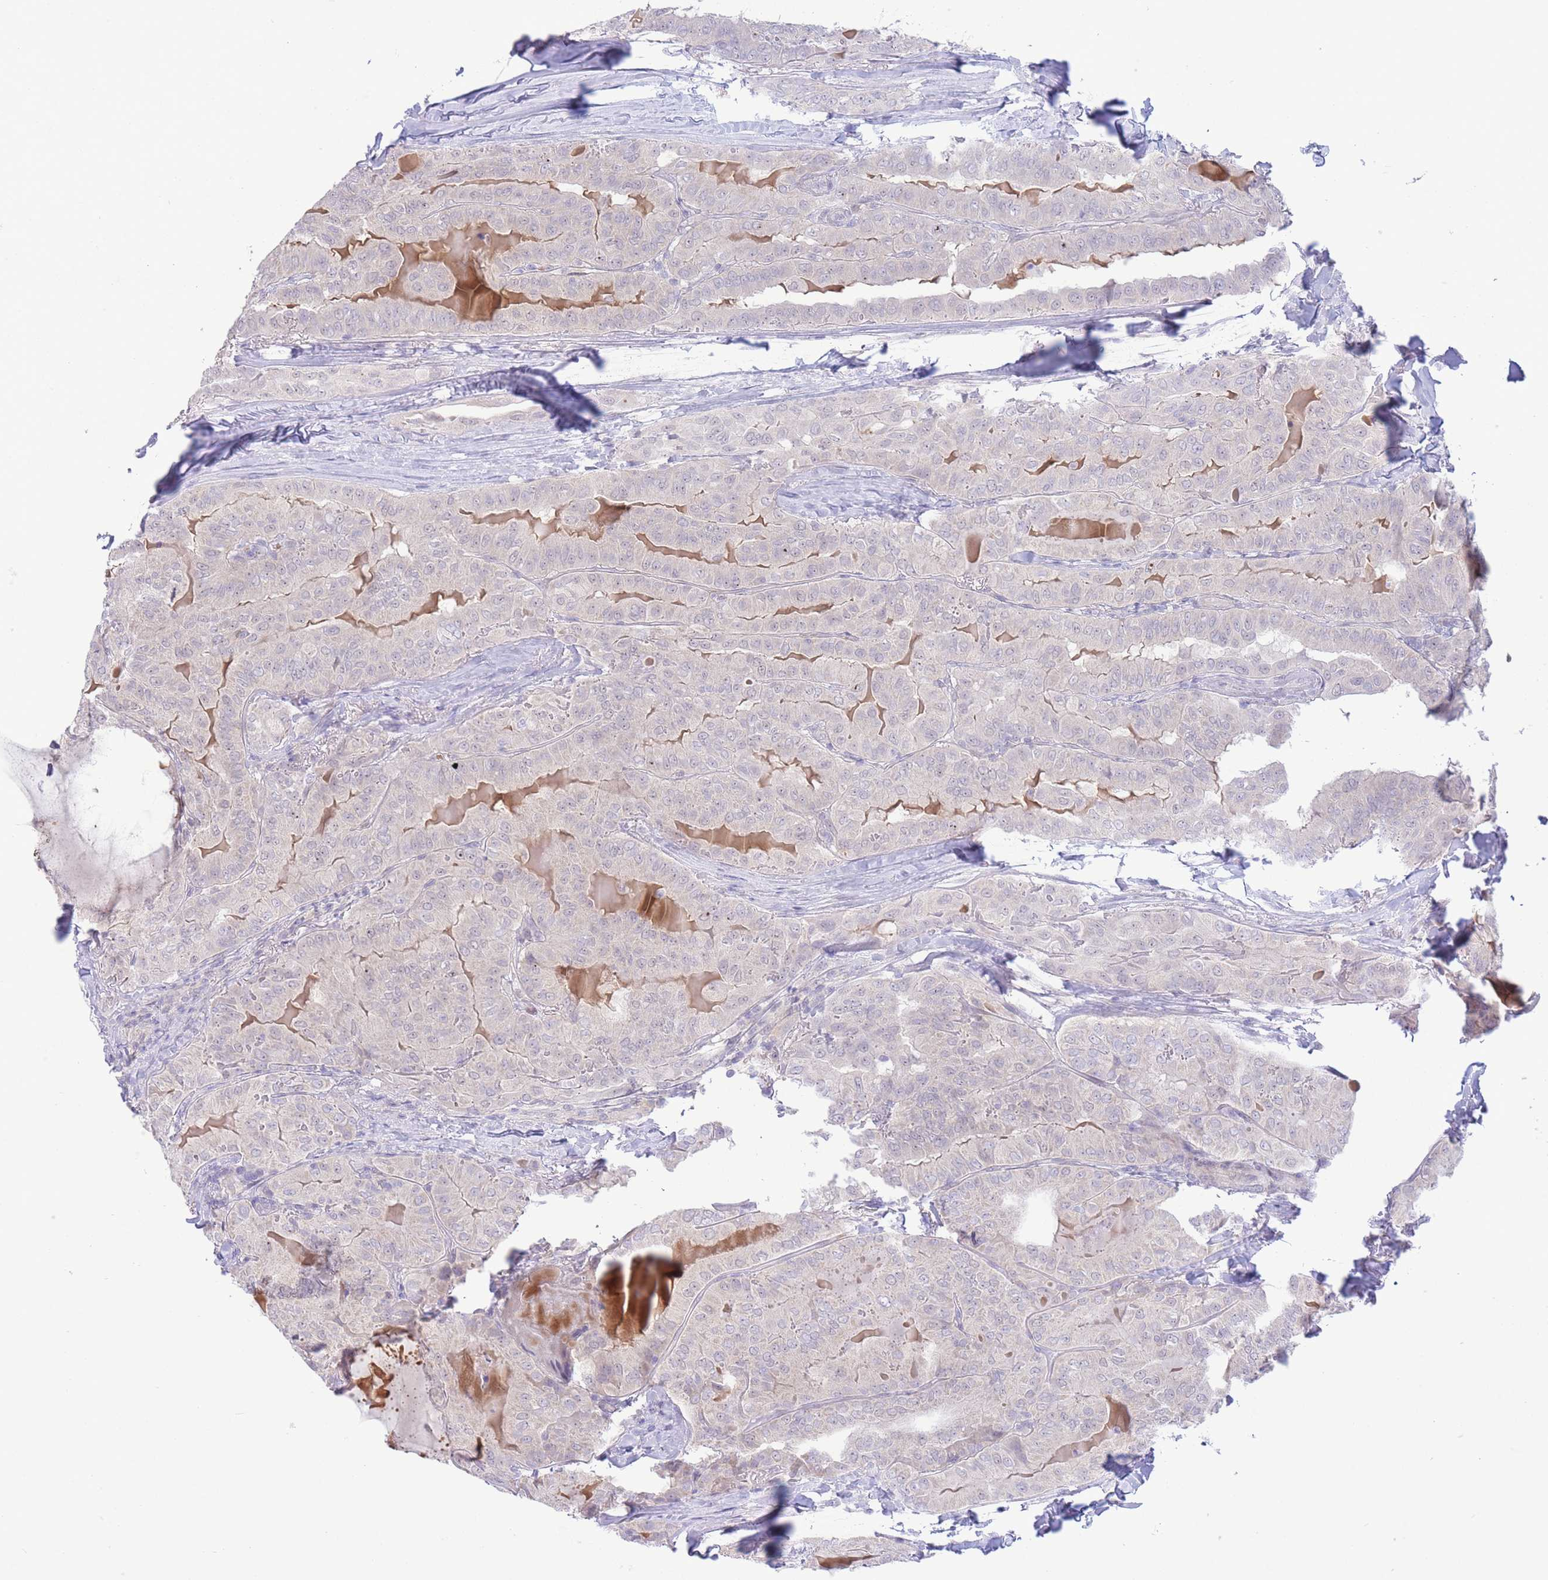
{"staining": {"intensity": "negative", "quantity": "none", "location": "none"}, "tissue": "thyroid cancer", "cell_type": "Tumor cells", "image_type": "cancer", "snomed": [{"axis": "morphology", "description": "Papillary adenocarcinoma, NOS"}, {"axis": "topography", "description": "Thyroid gland"}], "caption": "Immunohistochemistry (IHC) histopathology image of human thyroid papillary adenocarcinoma stained for a protein (brown), which reveals no positivity in tumor cells. (DAB (3,3'-diaminobenzidine) IHC visualized using brightfield microscopy, high magnification).", "gene": "FBXO46", "patient": {"sex": "female", "age": 68}}